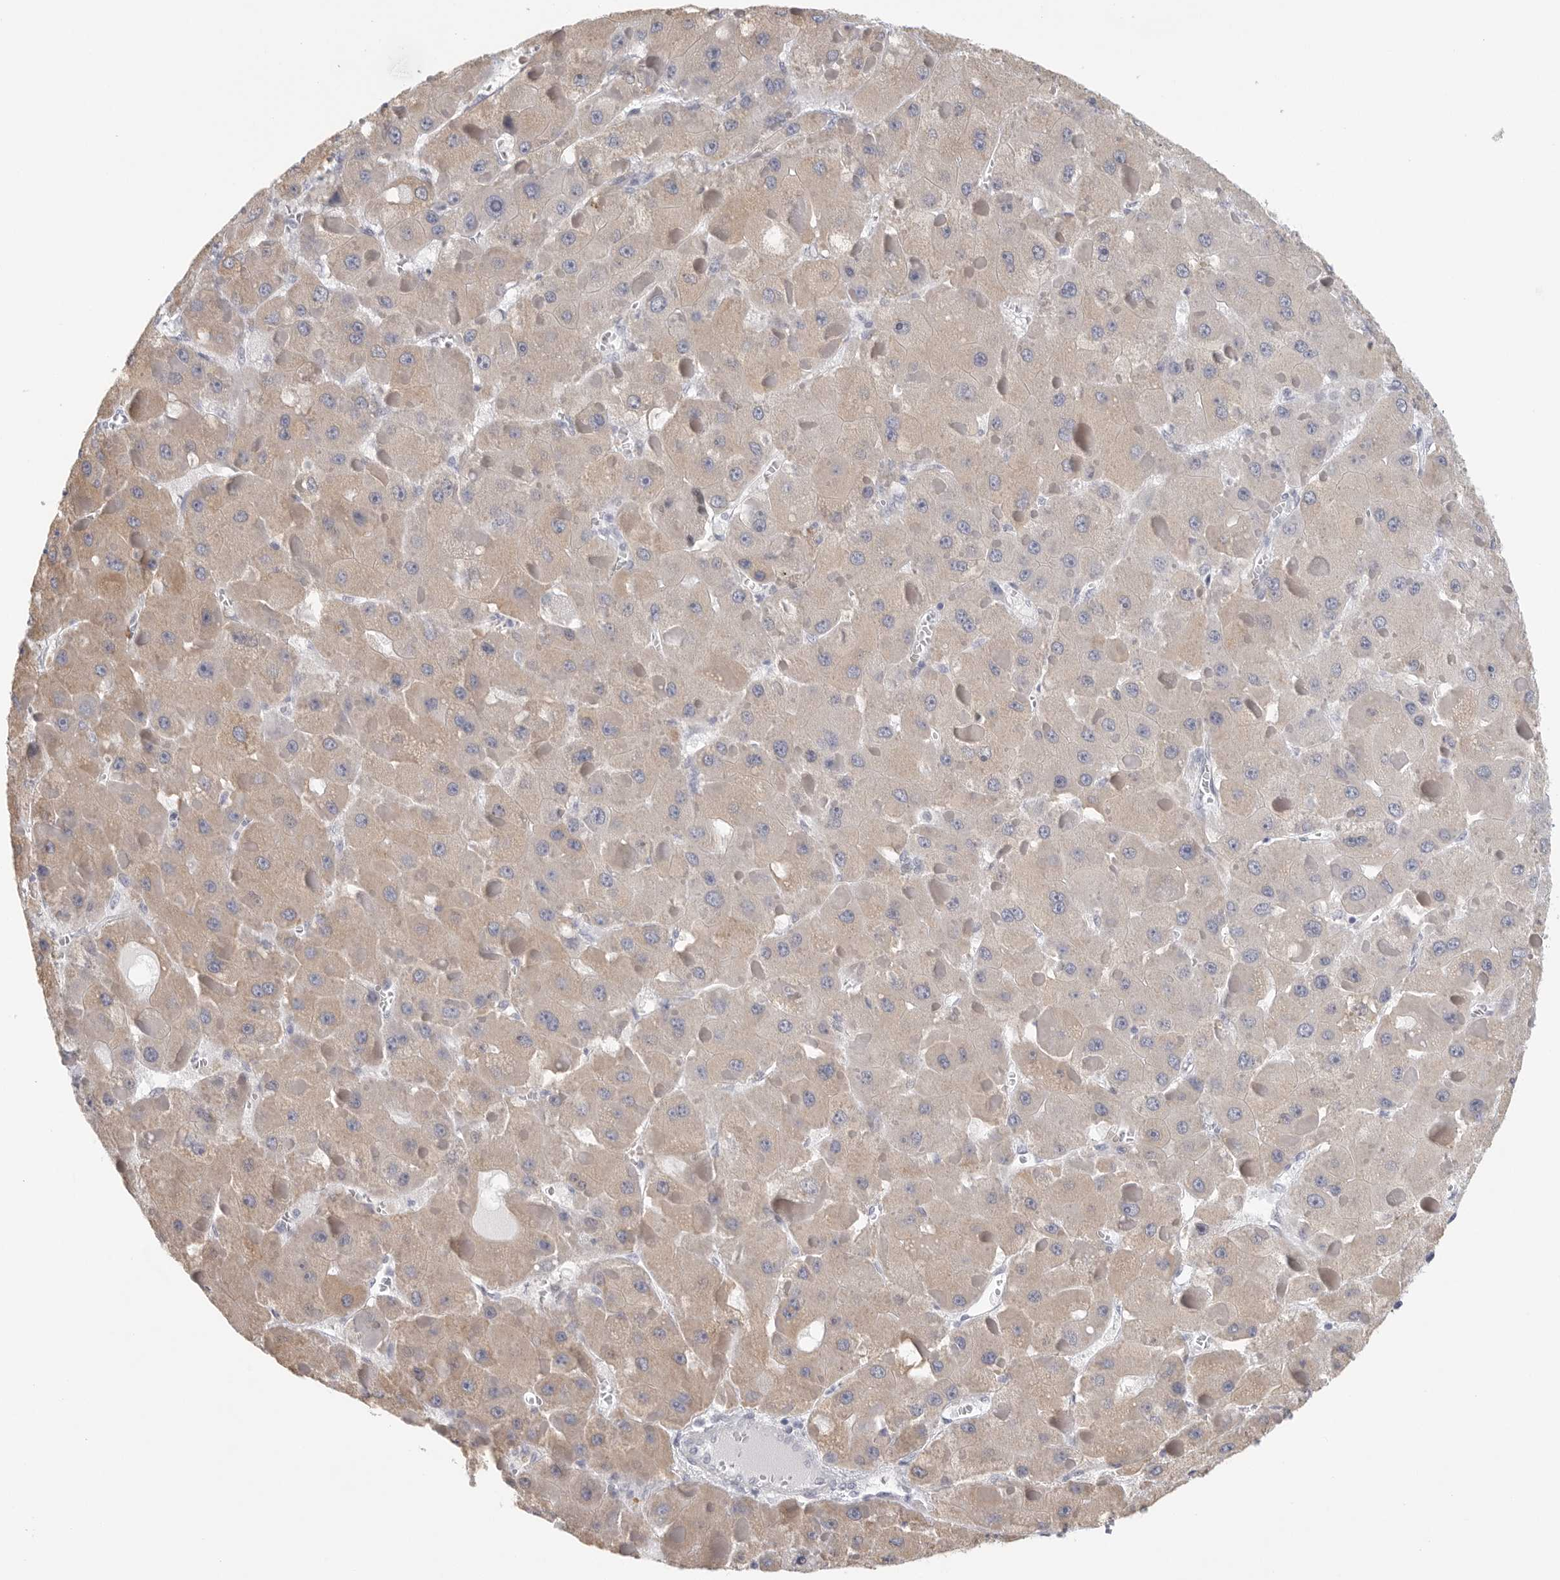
{"staining": {"intensity": "weak", "quantity": ">75%", "location": "cytoplasmic/membranous"}, "tissue": "liver cancer", "cell_type": "Tumor cells", "image_type": "cancer", "snomed": [{"axis": "morphology", "description": "Carcinoma, Hepatocellular, NOS"}, {"axis": "topography", "description": "Liver"}], "caption": "An immunohistochemistry micrograph of tumor tissue is shown. Protein staining in brown shows weak cytoplasmic/membranous positivity in liver hepatocellular carcinoma within tumor cells.", "gene": "TNR", "patient": {"sex": "female", "age": 73}}